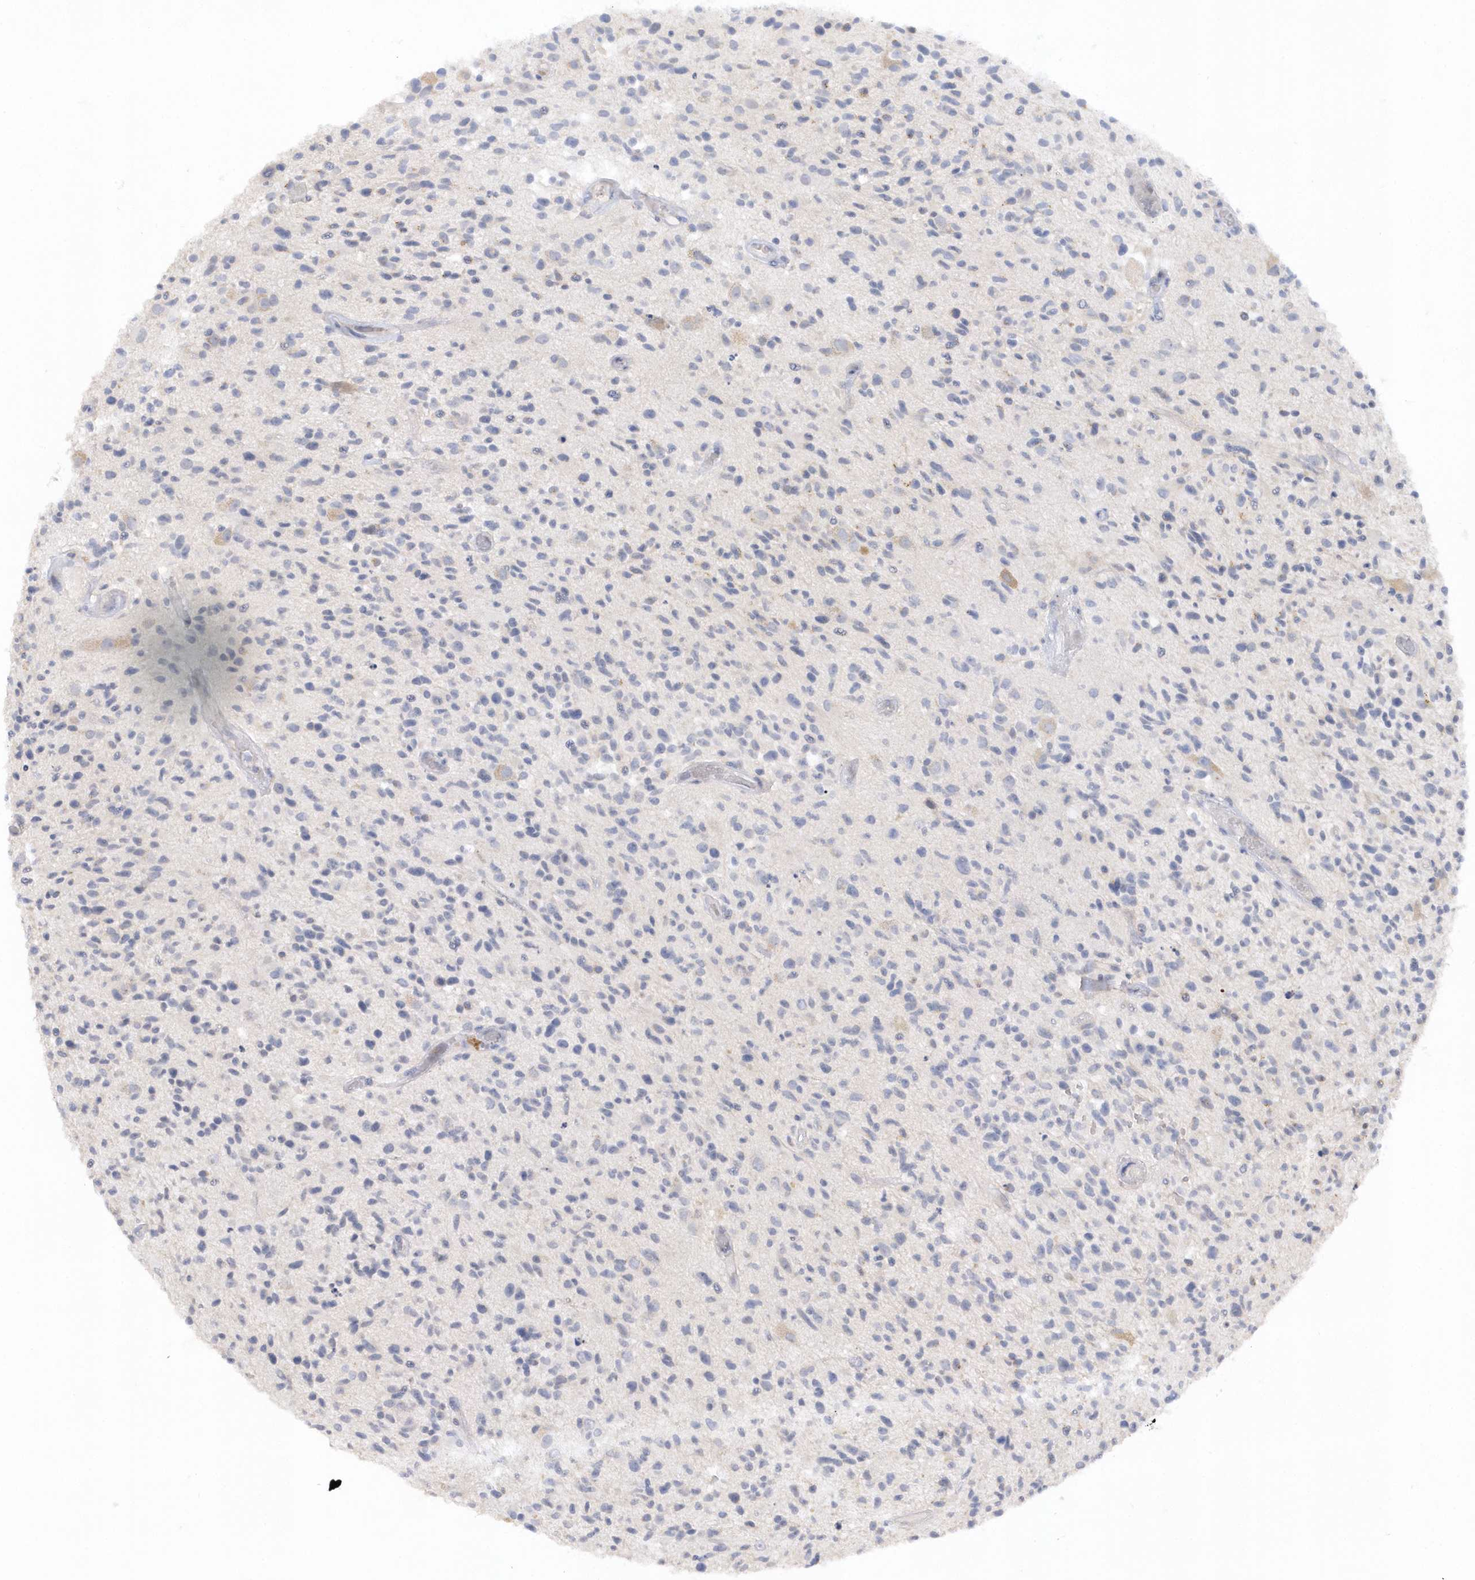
{"staining": {"intensity": "negative", "quantity": "none", "location": "none"}, "tissue": "glioma", "cell_type": "Tumor cells", "image_type": "cancer", "snomed": [{"axis": "morphology", "description": "Glioma, malignant, High grade"}, {"axis": "morphology", "description": "Glioblastoma, NOS"}, {"axis": "topography", "description": "Brain"}], "caption": "Immunohistochemistry of glioma exhibits no expression in tumor cells. The staining is performed using DAB (3,3'-diaminobenzidine) brown chromogen with nuclei counter-stained in using hematoxylin.", "gene": "RPE", "patient": {"sex": "male", "age": 60}}